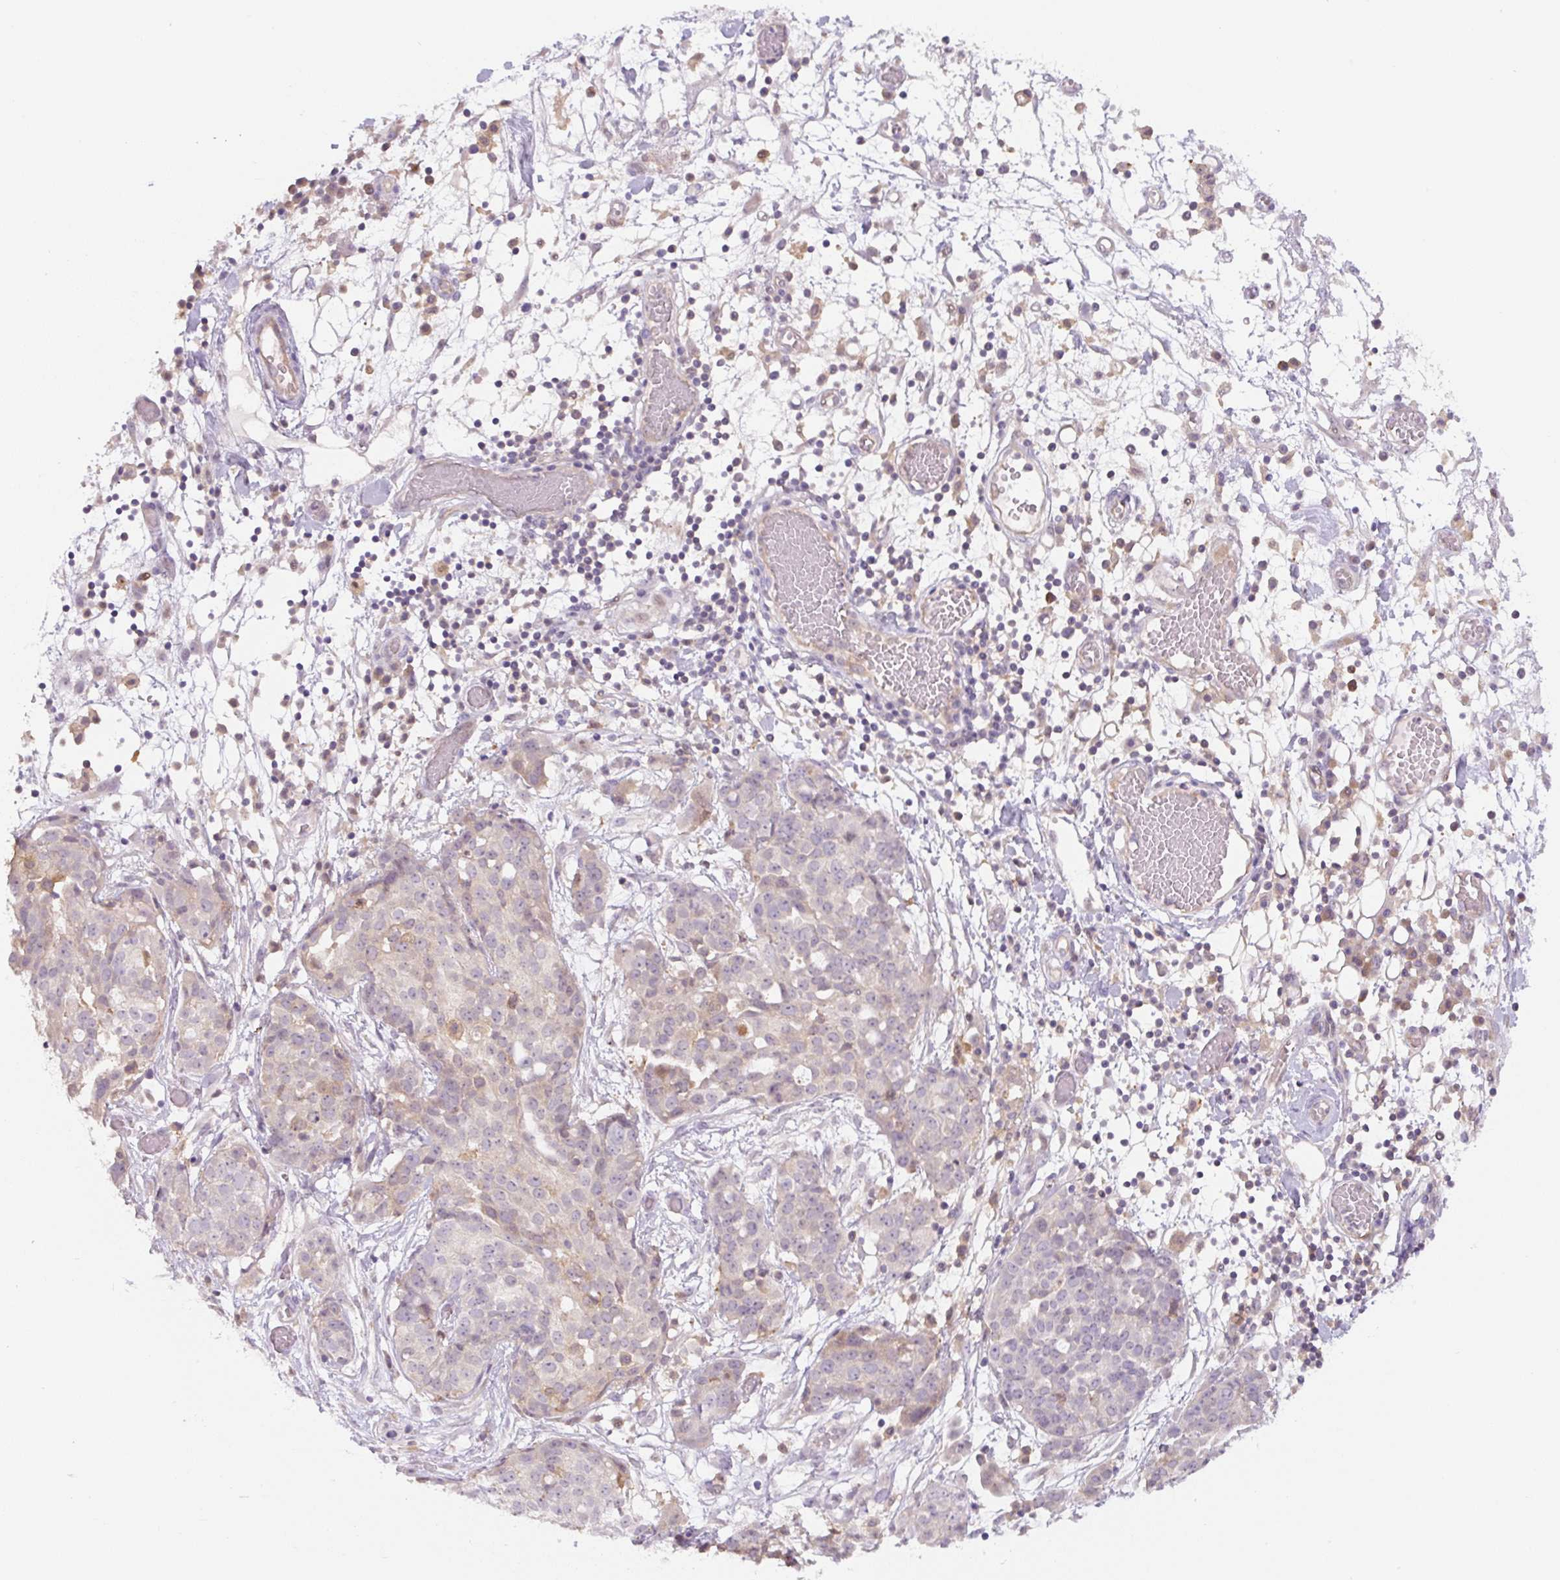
{"staining": {"intensity": "negative", "quantity": "none", "location": "none"}, "tissue": "ovarian cancer", "cell_type": "Tumor cells", "image_type": "cancer", "snomed": [{"axis": "morphology", "description": "Cystadenocarcinoma, serous, NOS"}, {"axis": "topography", "description": "Soft tissue"}, {"axis": "topography", "description": "Ovary"}], "caption": "Immunohistochemical staining of ovarian serous cystadenocarcinoma demonstrates no significant staining in tumor cells.", "gene": "SPSB2", "patient": {"sex": "female", "age": 57}}